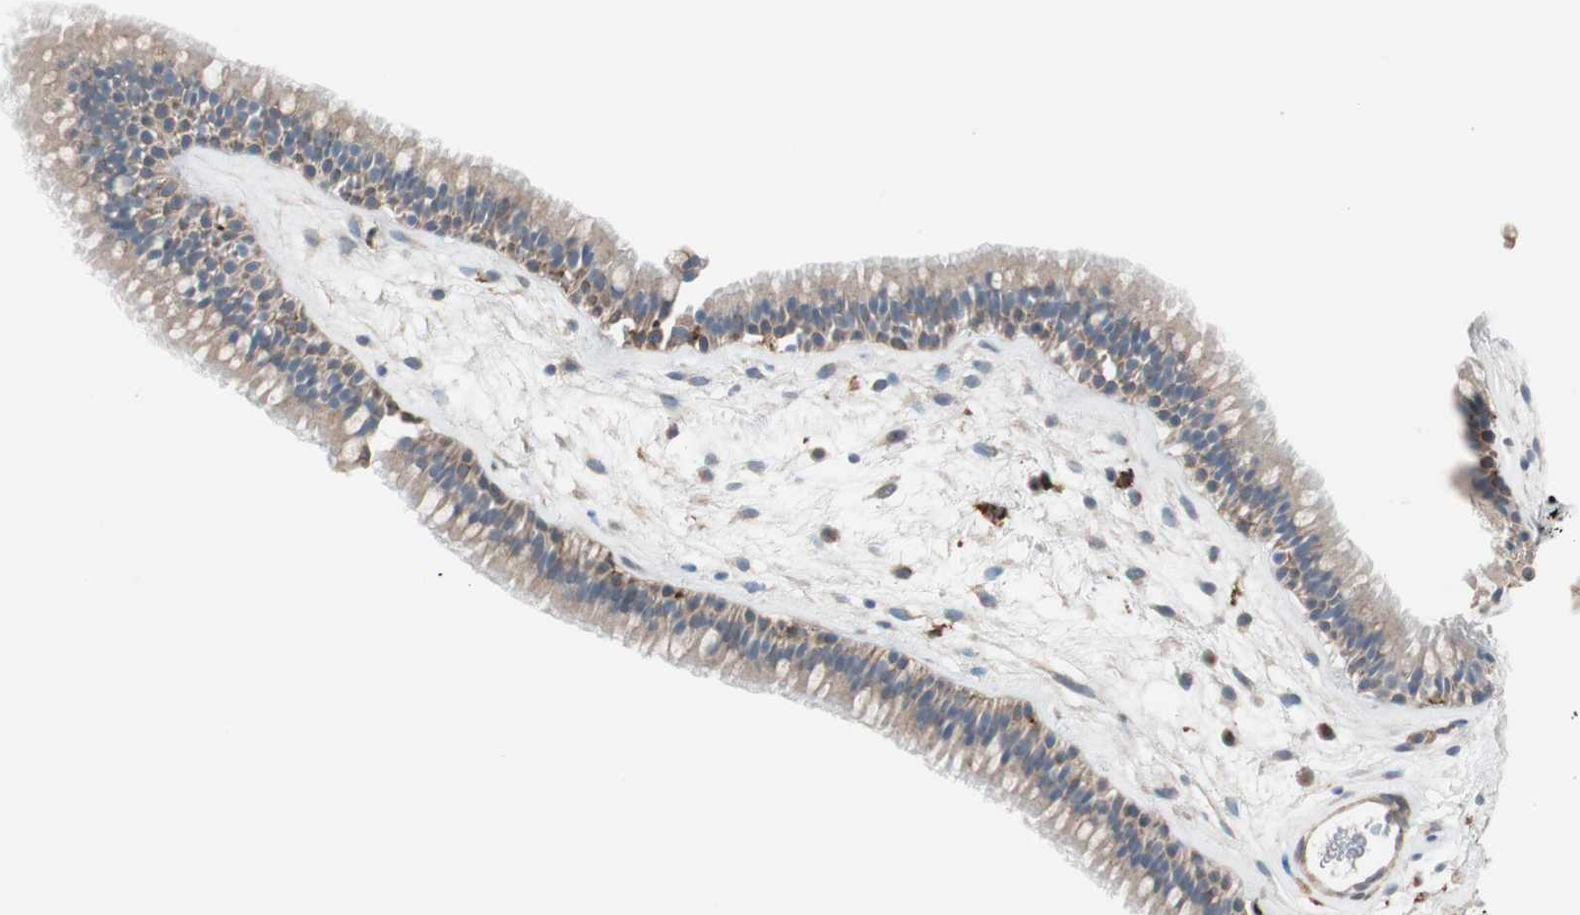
{"staining": {"intensity": "moderate", "quantity": ">75%", "location": "cytoplasmic/membranous"}, "tissue": "nasopharynx", "cell_type": "Respiratory epithelial cells", "image_type": "normal", "snomed": [{"axis": "morphology", "description": "Normal tissue, NOS"}, {"axis": "morphology", "description": "Inflammation, NOS"}, {"axis": "topography", "description": "Nasopharynx"}], "caption": "Protein staining of unremarkable nasopharynx exhibits moderate cytoplasmic/membranous positivity in approximately >75% of respiratory epithelial cells. (brown staining indicates protein expression, while blue staining denotes nuclei).", "gene": "STAB1", "patient": {"sex": "male", "age": 48}}